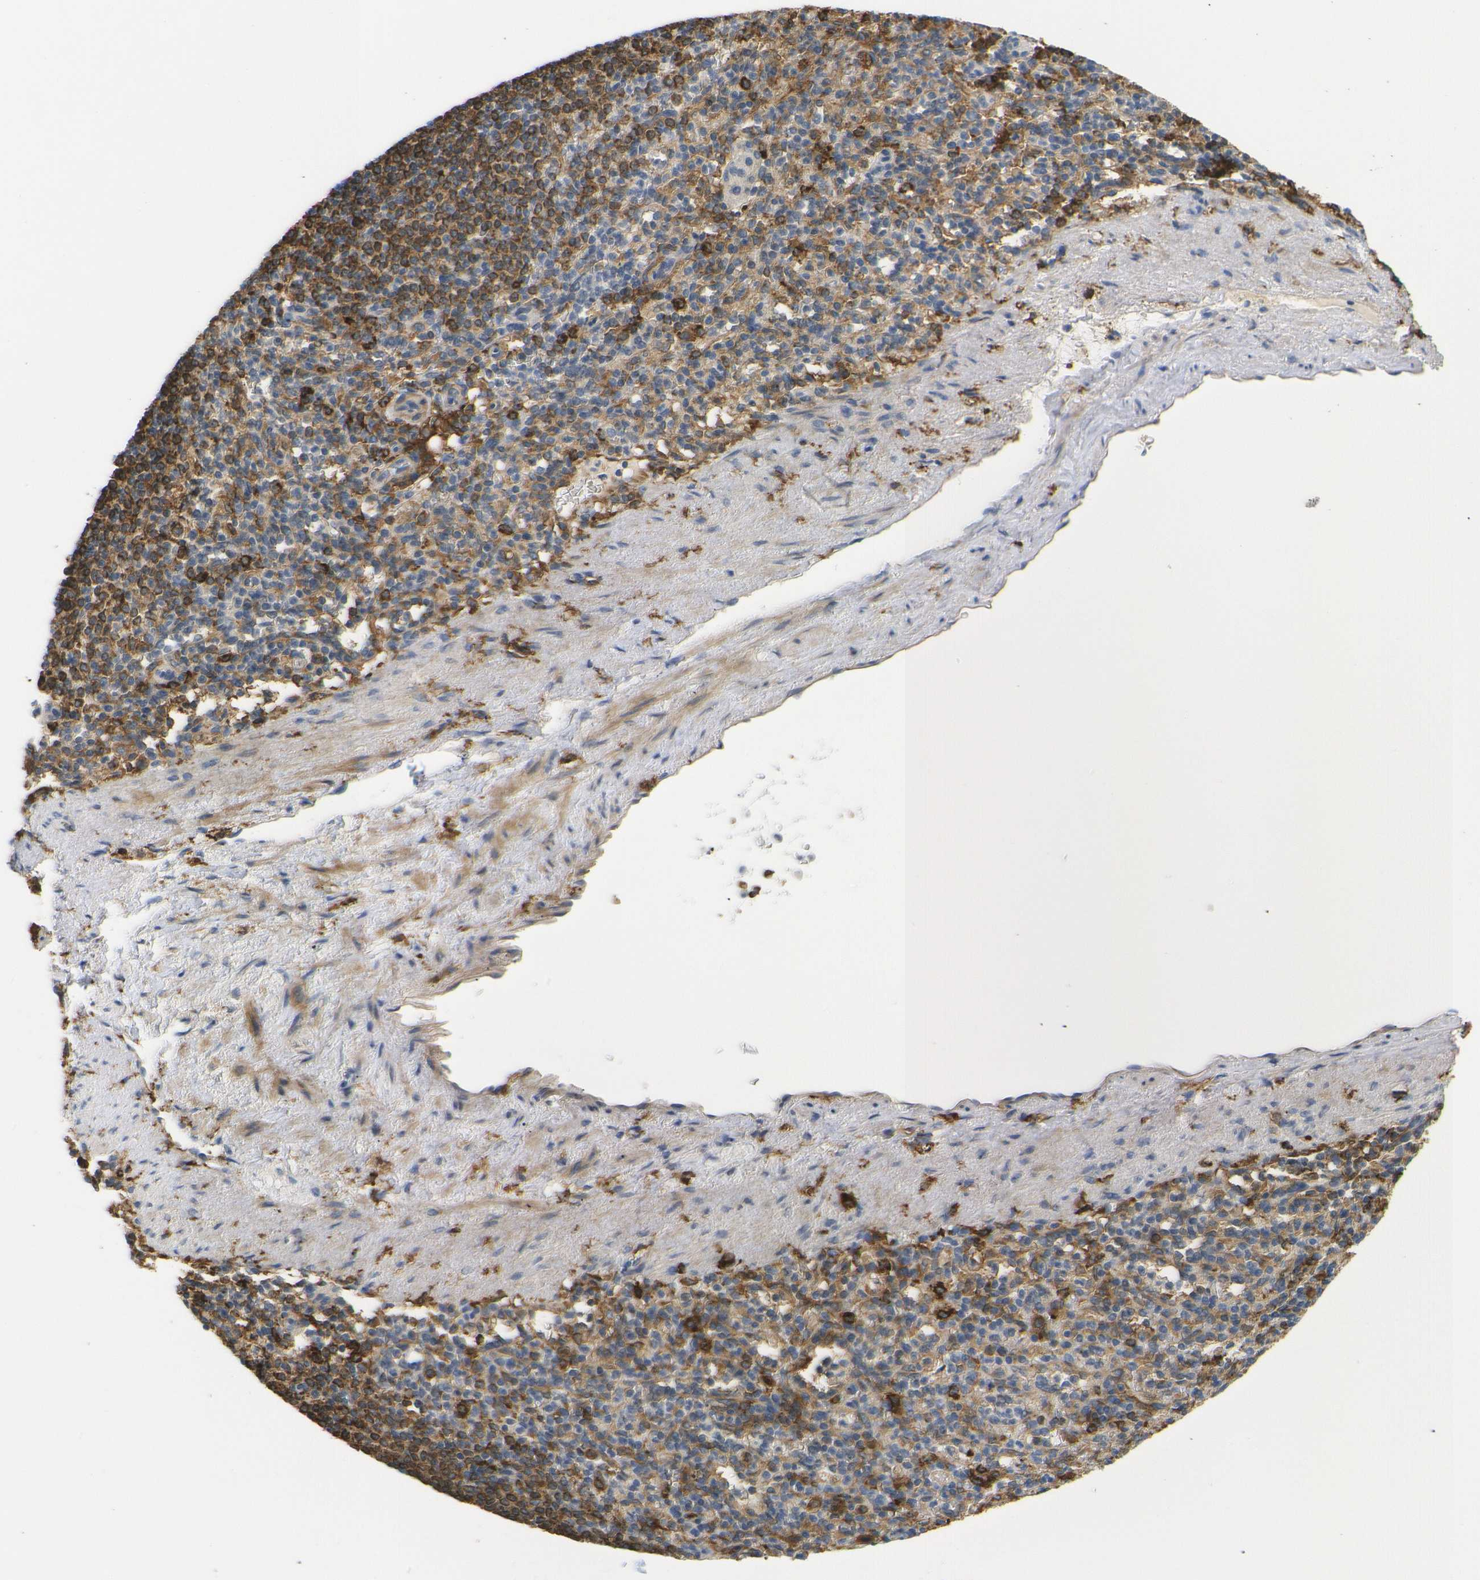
{"staining": {"intensity": "moderate", "quantity": ">75%", "location": "cytoplasmic/membranous"}, "tissue": "spleen", "cell_type": "Cells in red pulp", "image_type": "normal", "snomed": [{"axis": "morphology", "description": "Normal tissue, NOS"}, {"axis": "topography", "description": "Spleen"}], "caption": "Spleen was stained to show a protein in brown. There is medium levels of moderate cytoplasmic/membranous positivity in about >75% of cells in red pulp.", "gene": "HLA", "patient": {"sex": "female", "age": 74}}